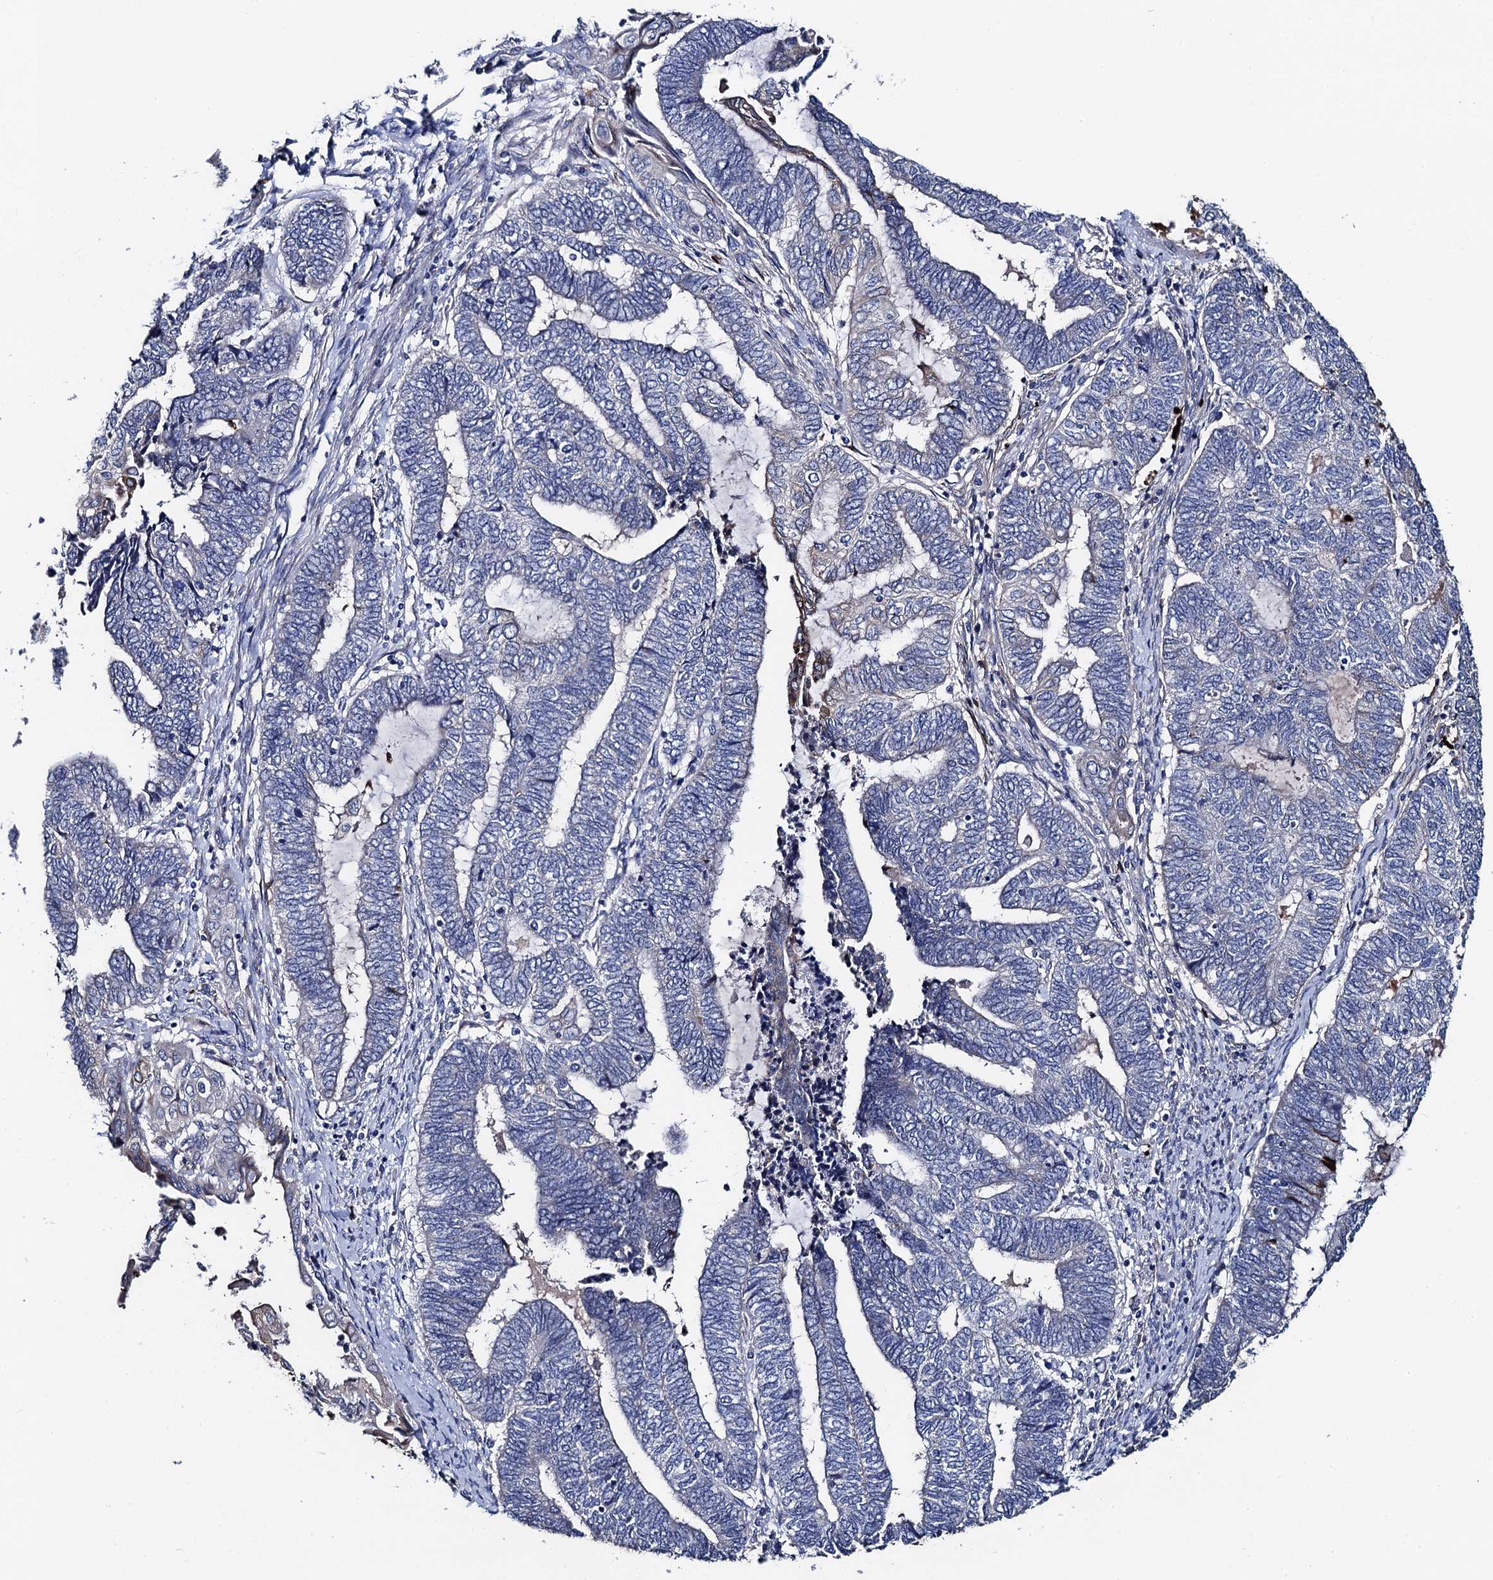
{"staining": {"intensity": "negative", "quantity": "none", "location": "none"}, "tissue": "endometrial cancer", "cell_type": "Tumor cells", "image_type": "cancer", "snomed": [{"axis": "morphology", "description": "Adenocarcinoma, NOS"}, {"axis": "topography", "description": "Uterus"}, {"axis": "topography", "description": "Endometrium"}], "caption": "Immunohistochemical staining of human endometrial cancer displays no significant positivity in tumor cells.", "gene": "FREM3", "patient": {"sex": "female", "age": 70}}